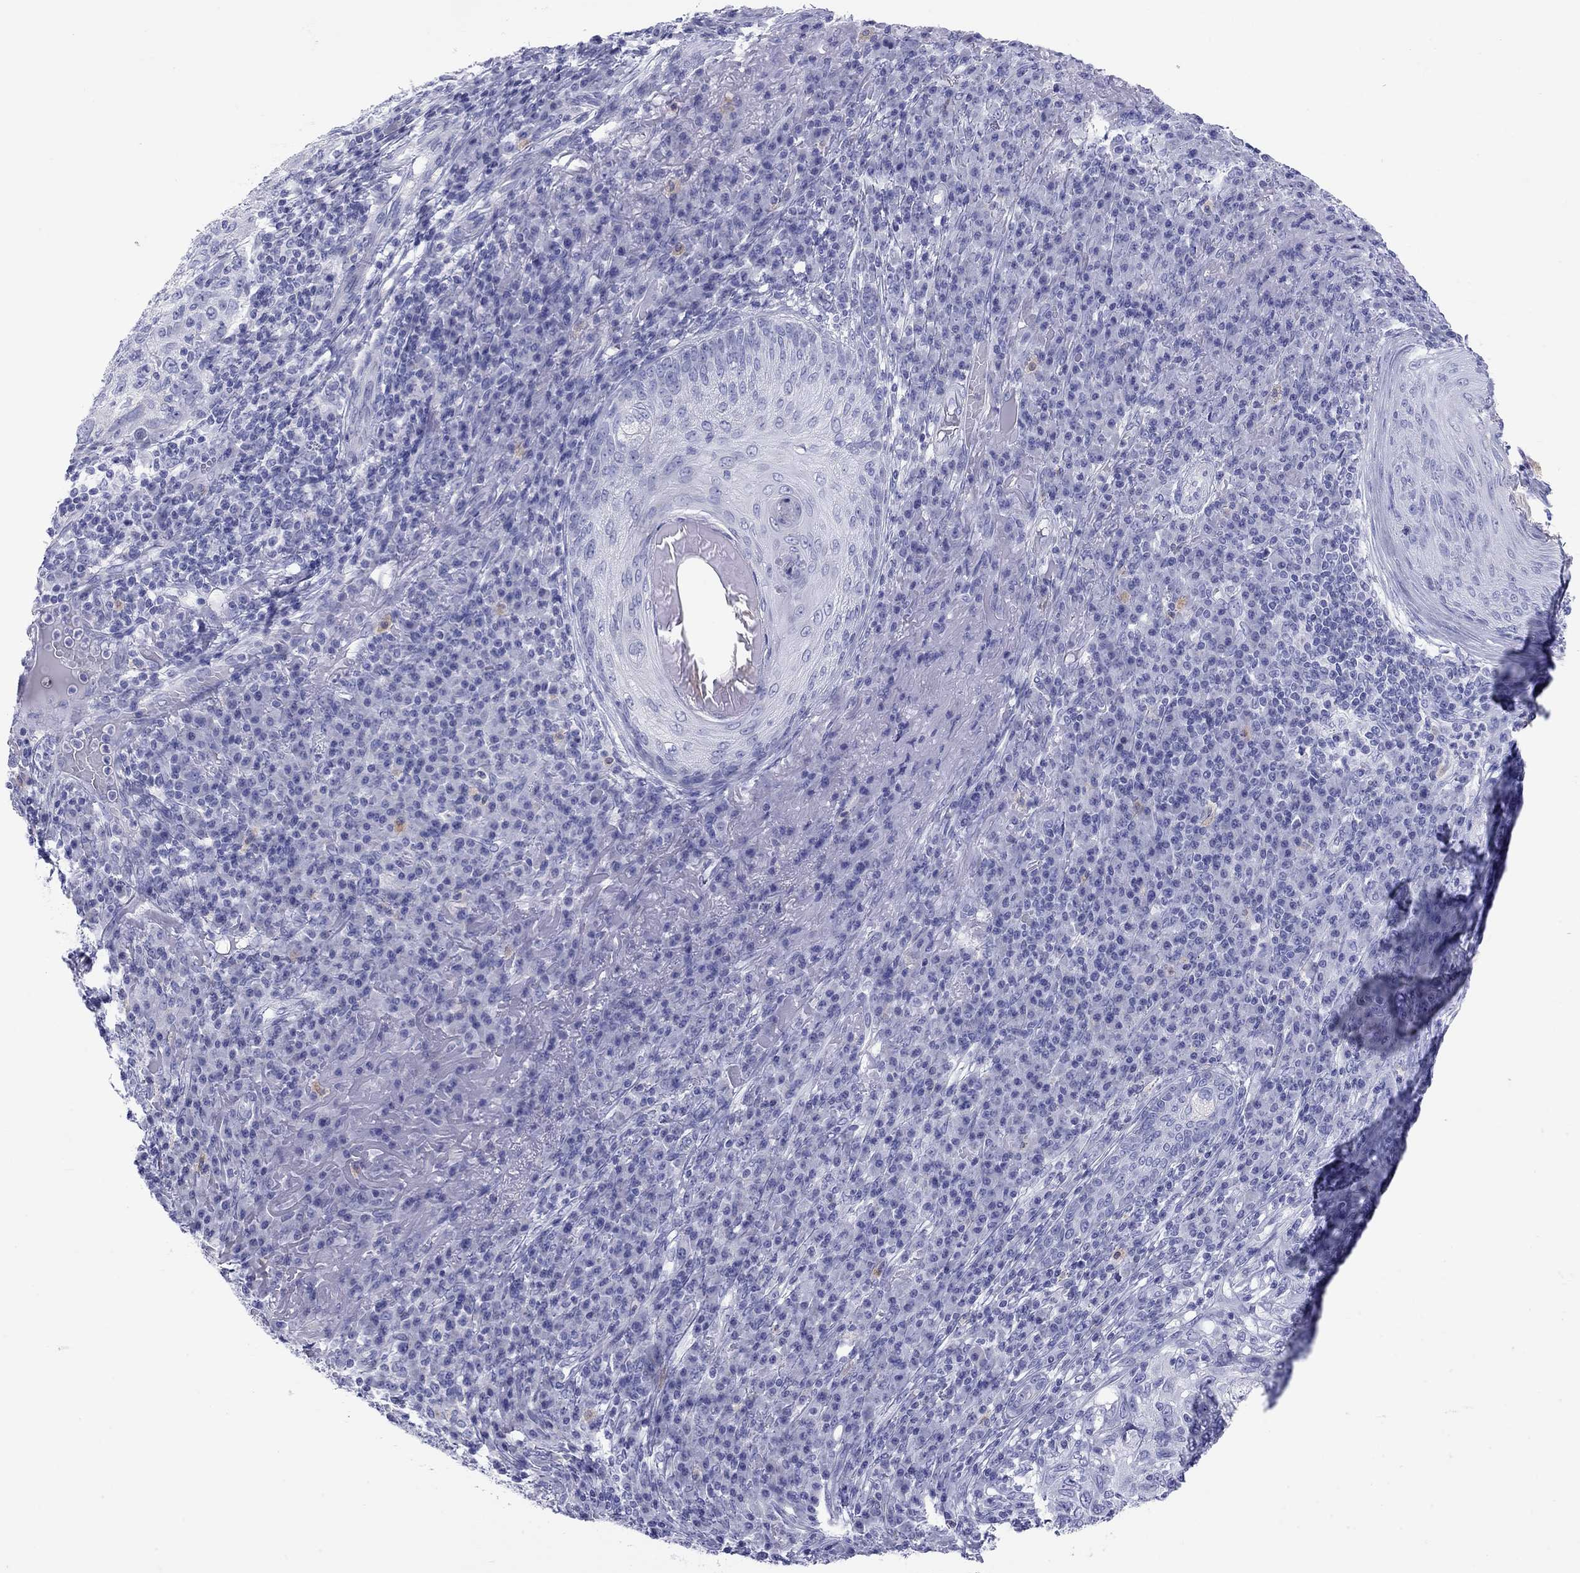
{"staining": {"intensity": "negative", "quantity": "none", "location": "none"}, "tissue": "skin cancer", "cell_type": "Tumor cells", "image_type": "cancer", "snomed": [{"axis": "morphology", "description": "Squamous cell carcinoma, NOS"}, {"axis": "topography", "description": "Skin"}], "caption": "This micrograph is of skin cancer (squamous cell carcinoma) stained with immunohistochemistry (IHC) to label a protein in brown with the nuclei are counter-stained blue. There is no positivity in tumor cells.", "gene": "DPY19L2", "patient": {"sex": "male", "age": 92}}